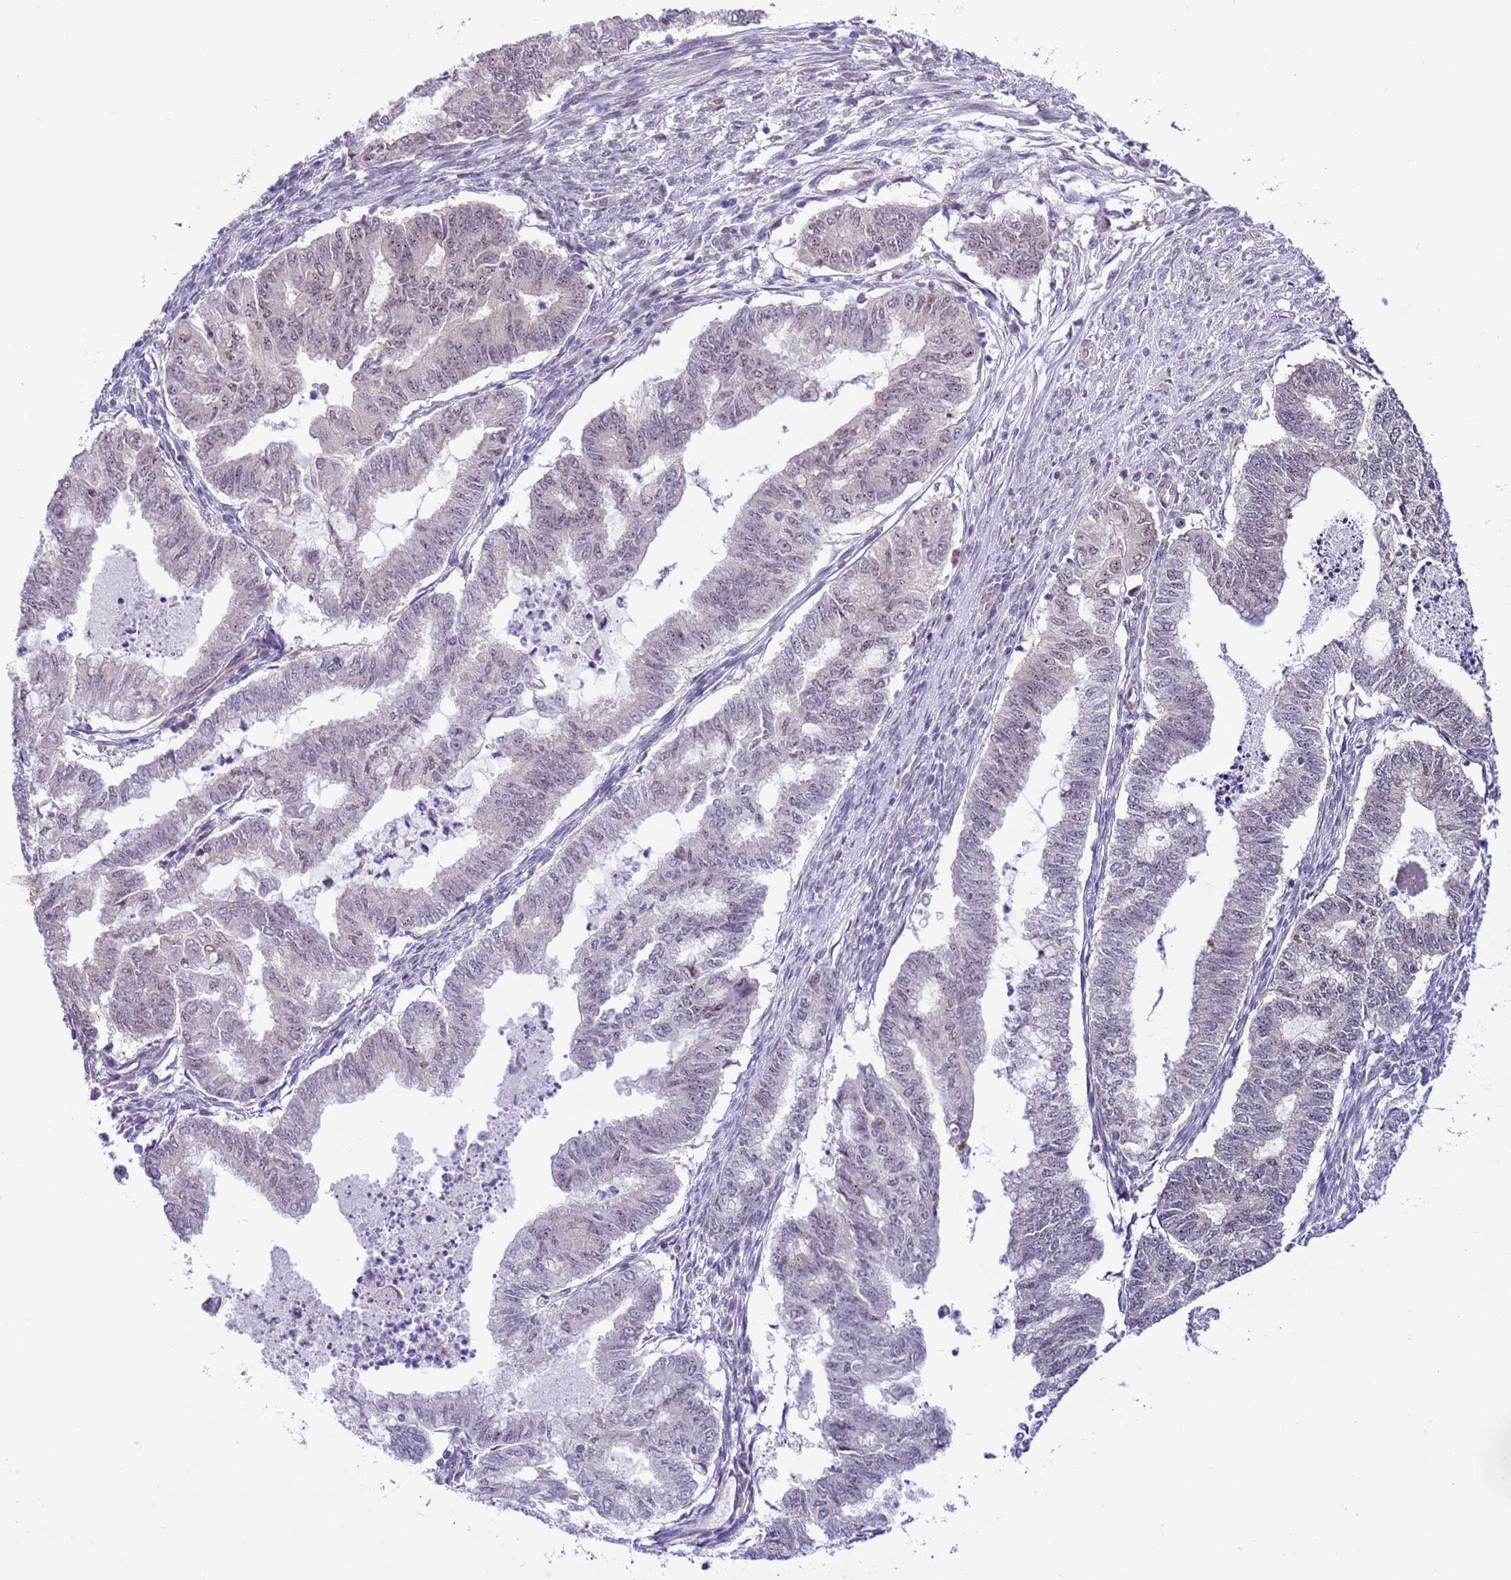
{"staining": {"intensity": "negative", "quantity": "none", "location": "none"}, "tissue": "endometrial cancer", "cell_type": "Tumor cells", "image_type": "cancer", "snomed": [{"axis": "morphology", "description": "Adenocarcinoma, NOS"}, {"axis": "topography", "description": "Endometrium"}], "caption": "Immunohistochemistry (IHC) image of neoplastic tissue: human adenocarcinoma (endometrial) stained with DAB (3,3'-diaminobenzidine) shows no significant protein expression in tumor cells. (DAB (3,3'-diaminobenzidine) immunohistochemistry (IHC) visualized using brightfield microscopy, high magnification).", "gene": "PRPF6", "patient": {"sex": "female", "age": 79}}